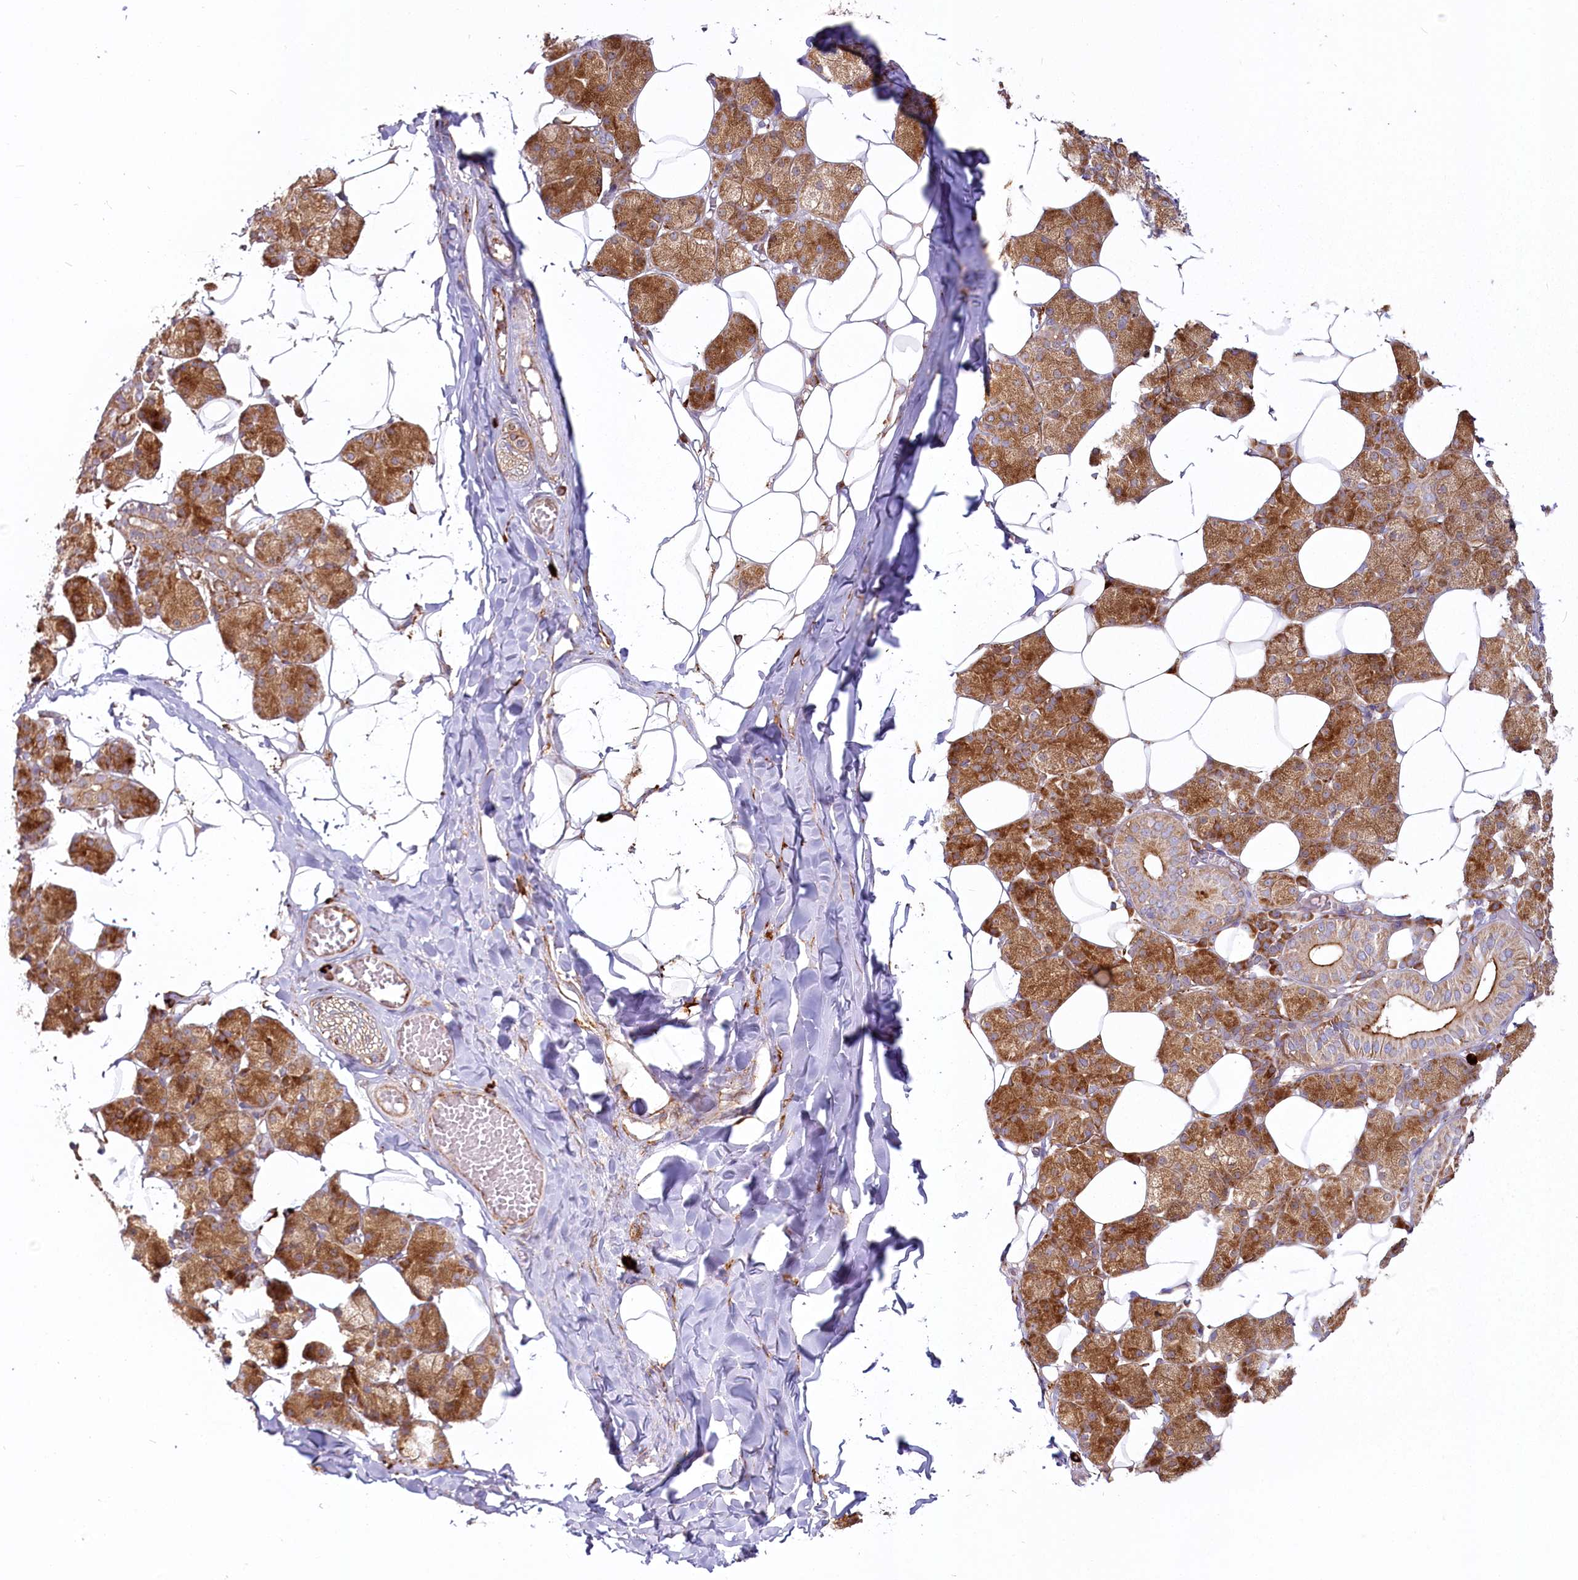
{"staining": {"intensity": "moderate", "quantity": ">75%", "location": "cytoplasmic/membranous"}, "tissue": "salivary gland", "cell_type": "Glandular cells", "image_type": "normal", "snomed": [{"axis": "morphology", "description": "Normal tissue, NOS"}, {"axis": "topography", "description": "Salivary gland"}], "caption": "Protein expression analysis of unremarkable salivary gland shows moderate cytoplasmic/membranous positivity in approximately >75% of glandular cells. (DAB (3,3'-diaminobenzidine) IHC, brown staining for protein, blue staining for nuclei).", "gene": "HARS2", "patient": {"sex": "female", "age": 33}}